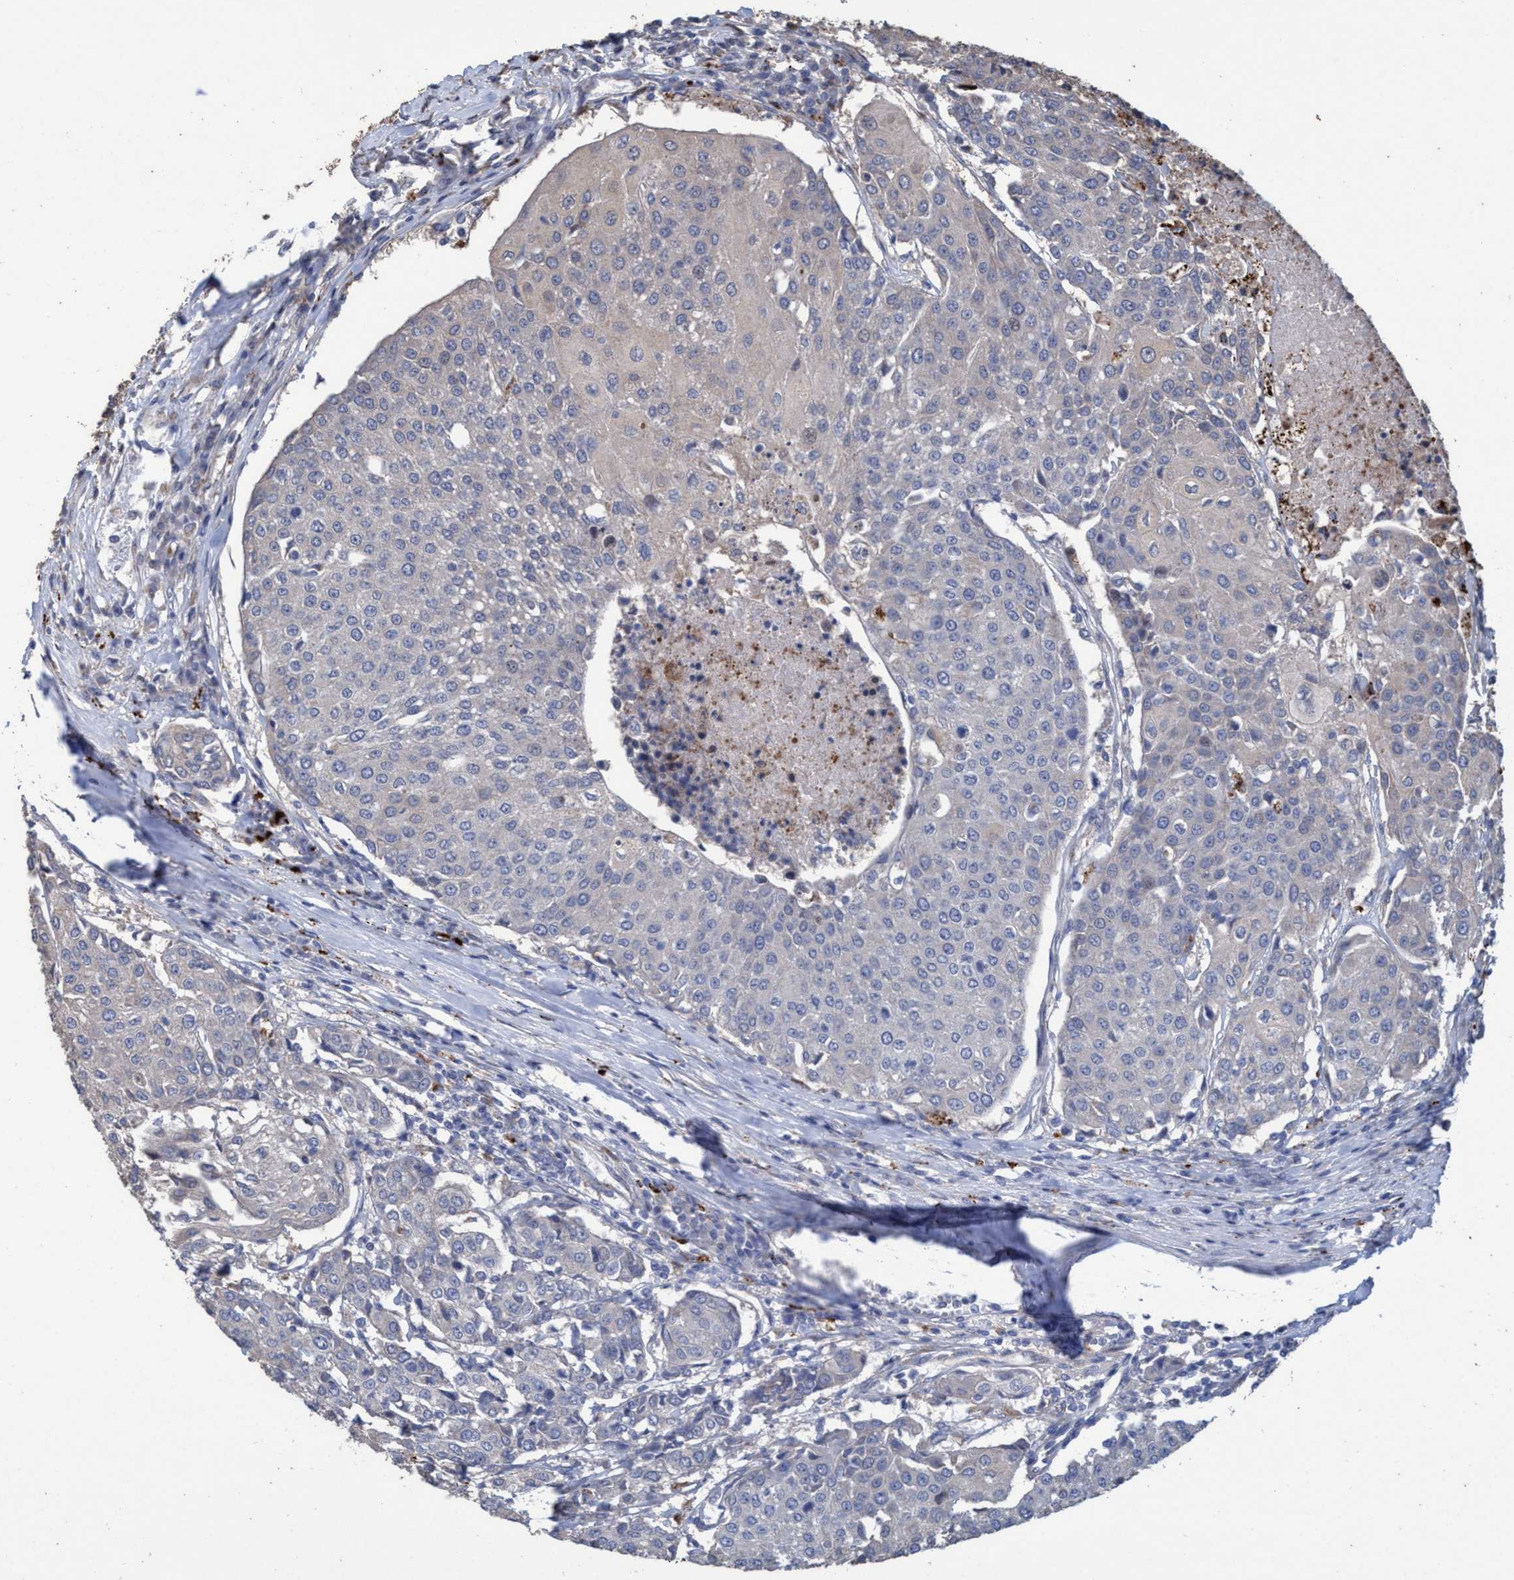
{"staining": {"intensity": "negative", "quantity": "none", "location": "none"}, "tissue": "urothelial cancer", "cell_type": "Tumor cells", "image_type": "cancer", "snomed": [{"axis": "morphology", "description": "Urothelial carcinoma, High grade"}, {"axis": "topography", "description": "Urinary bladder"}], "caption": "Urothelial carcinoma (high-grade) was stained to show a protein in brown. There is no significant staining in tumor cells.", "gene": "BBS9", "patient": {"sex": "female", "age": 85}}